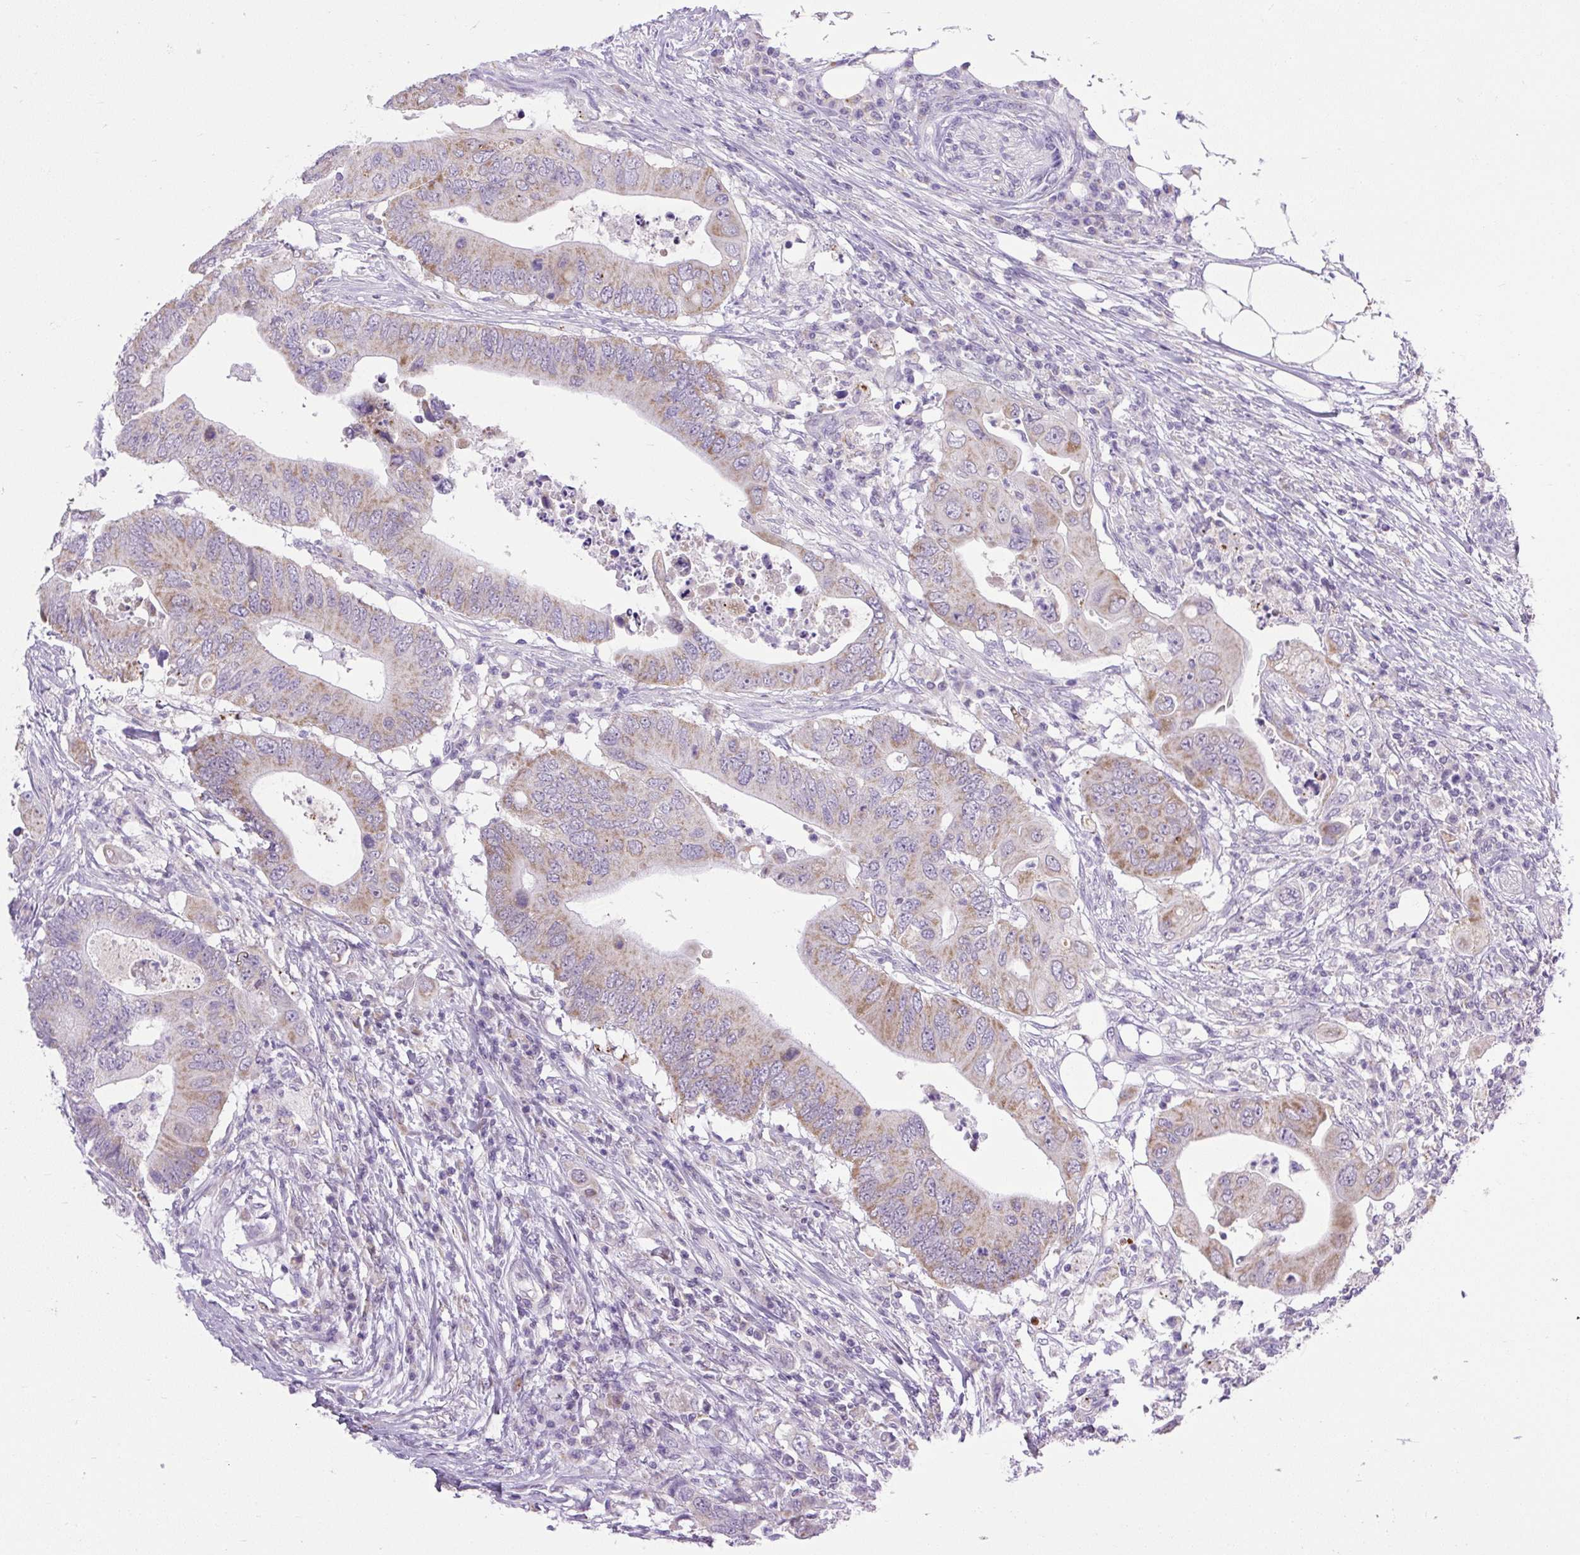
{"staining": {"intensity": "weak", "quantity": "25%-75%", "location": "cytoplasmic/membranous"}, "tissue": "colorectal cancer", "cell_type": "Tumor cells", "image_type": "cancer", "snomed": [{"axis": "morphology", "description": "Adenocarcinoma, NOS"}, {"axis": "topography", "description": "Colon"}], "caption": "Tumor cells exhibit weak cytoplasmic/membranous staining in approximately 25%-75% of cells in colorectal adenocarcinoma.", "gene": "RNASE10", "patient": {"sex": "male", "age": 71}}